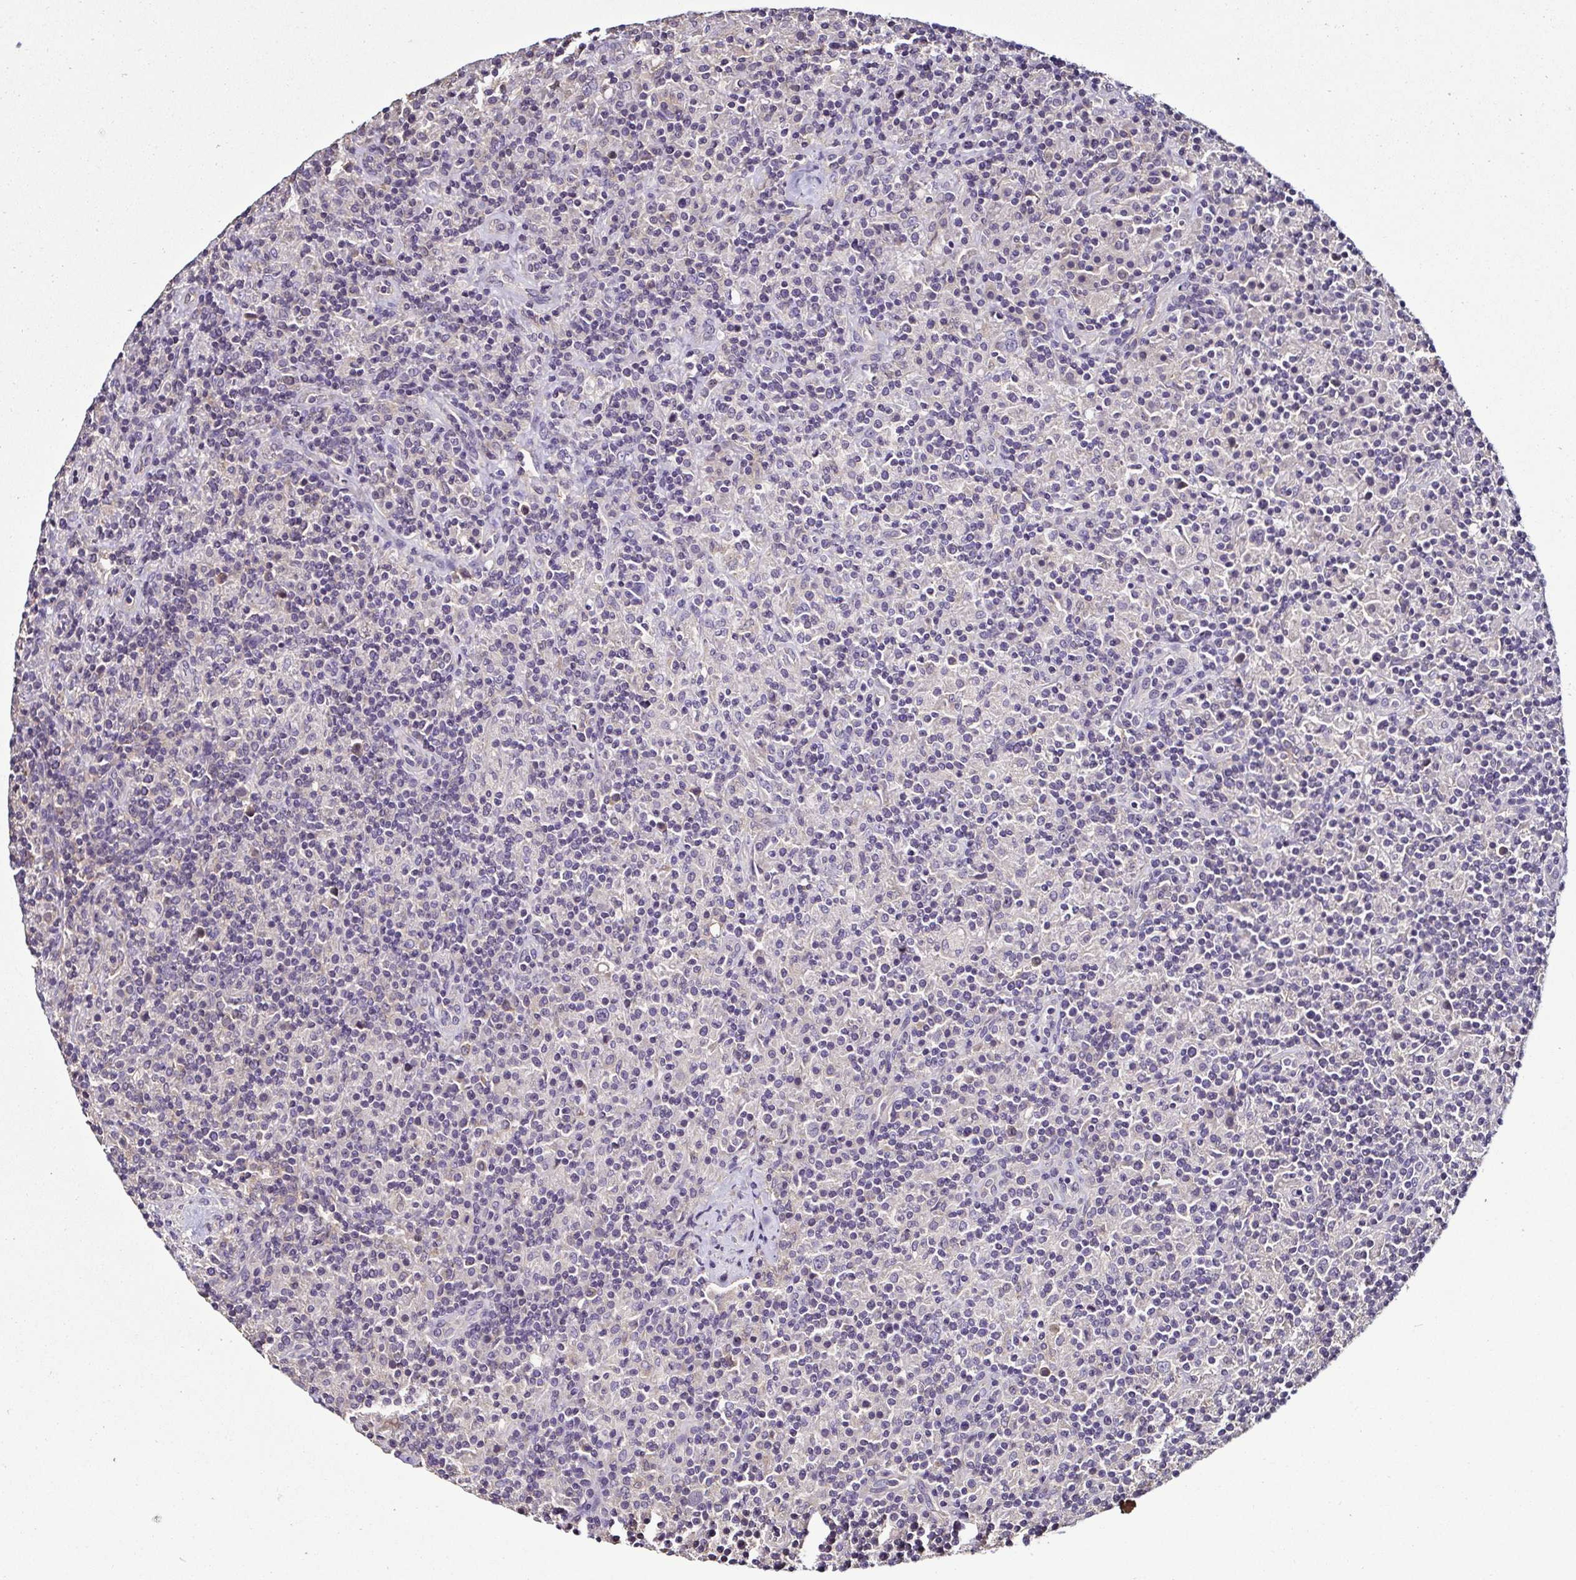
{"staining": {"intensity": "negative", "quantity": "none", "location": "none"}, "tissue": "lymphoma", "cell_type": "Tumor cells", "image_type": "cancer", "snomed": [{"axis": "morphology", "description": "Hodgkin's disease, NOS"}, {"axis": "topography", "description": "Lymph node"}], "caption": "The immunohistochemistry (IHC) histopathology image has no significant staining in tumor cells of lymphoma tissue.", "gene": "LMOD2", "patient": {"sex": "male", "age": 70}}